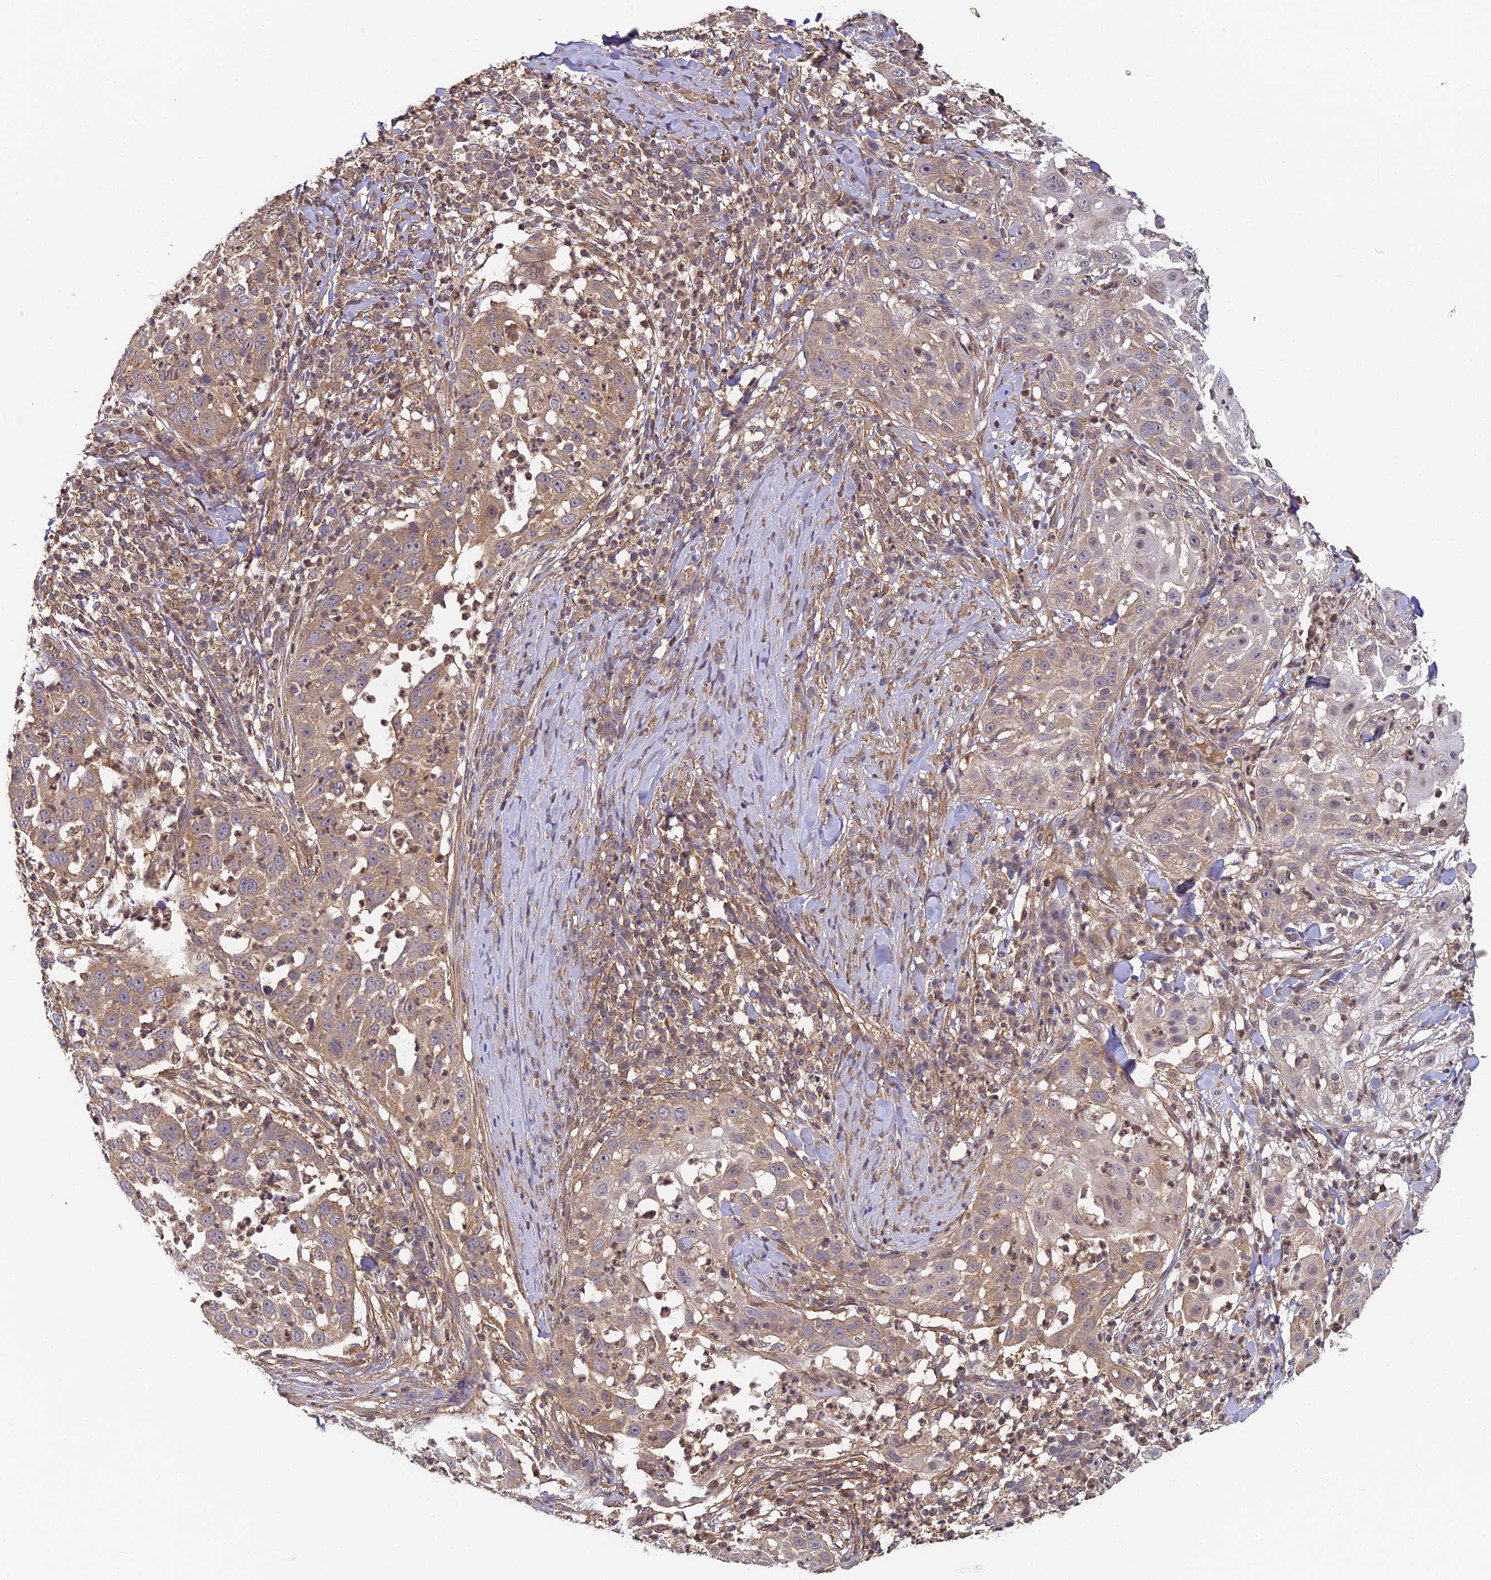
{"staining": {"intensity": "weak", "quantity": ">75%", "location": "cytoplasmic/membranous"}, "tissue": "skin cancer", "cell_type": "Tumor cells", "image_type": "cancer", "snomed": [{"axis": "morphology", "description": "Squamous cell carcinoma, NOS"}, {"axis": "topography", "description": "Skin"}], "caption": "Immunohistochemistry (IHC) of human skin cancer (squamous cell carcinoma) exhibits low levels of weak cytoplasmic/membranous positivity in about >75% of tumor cells. (DAB IHC, brown staining for protein, blue staining for nuclei).", "gene": "ZNF443", "patient": {"sex": "female", "age": 44}}